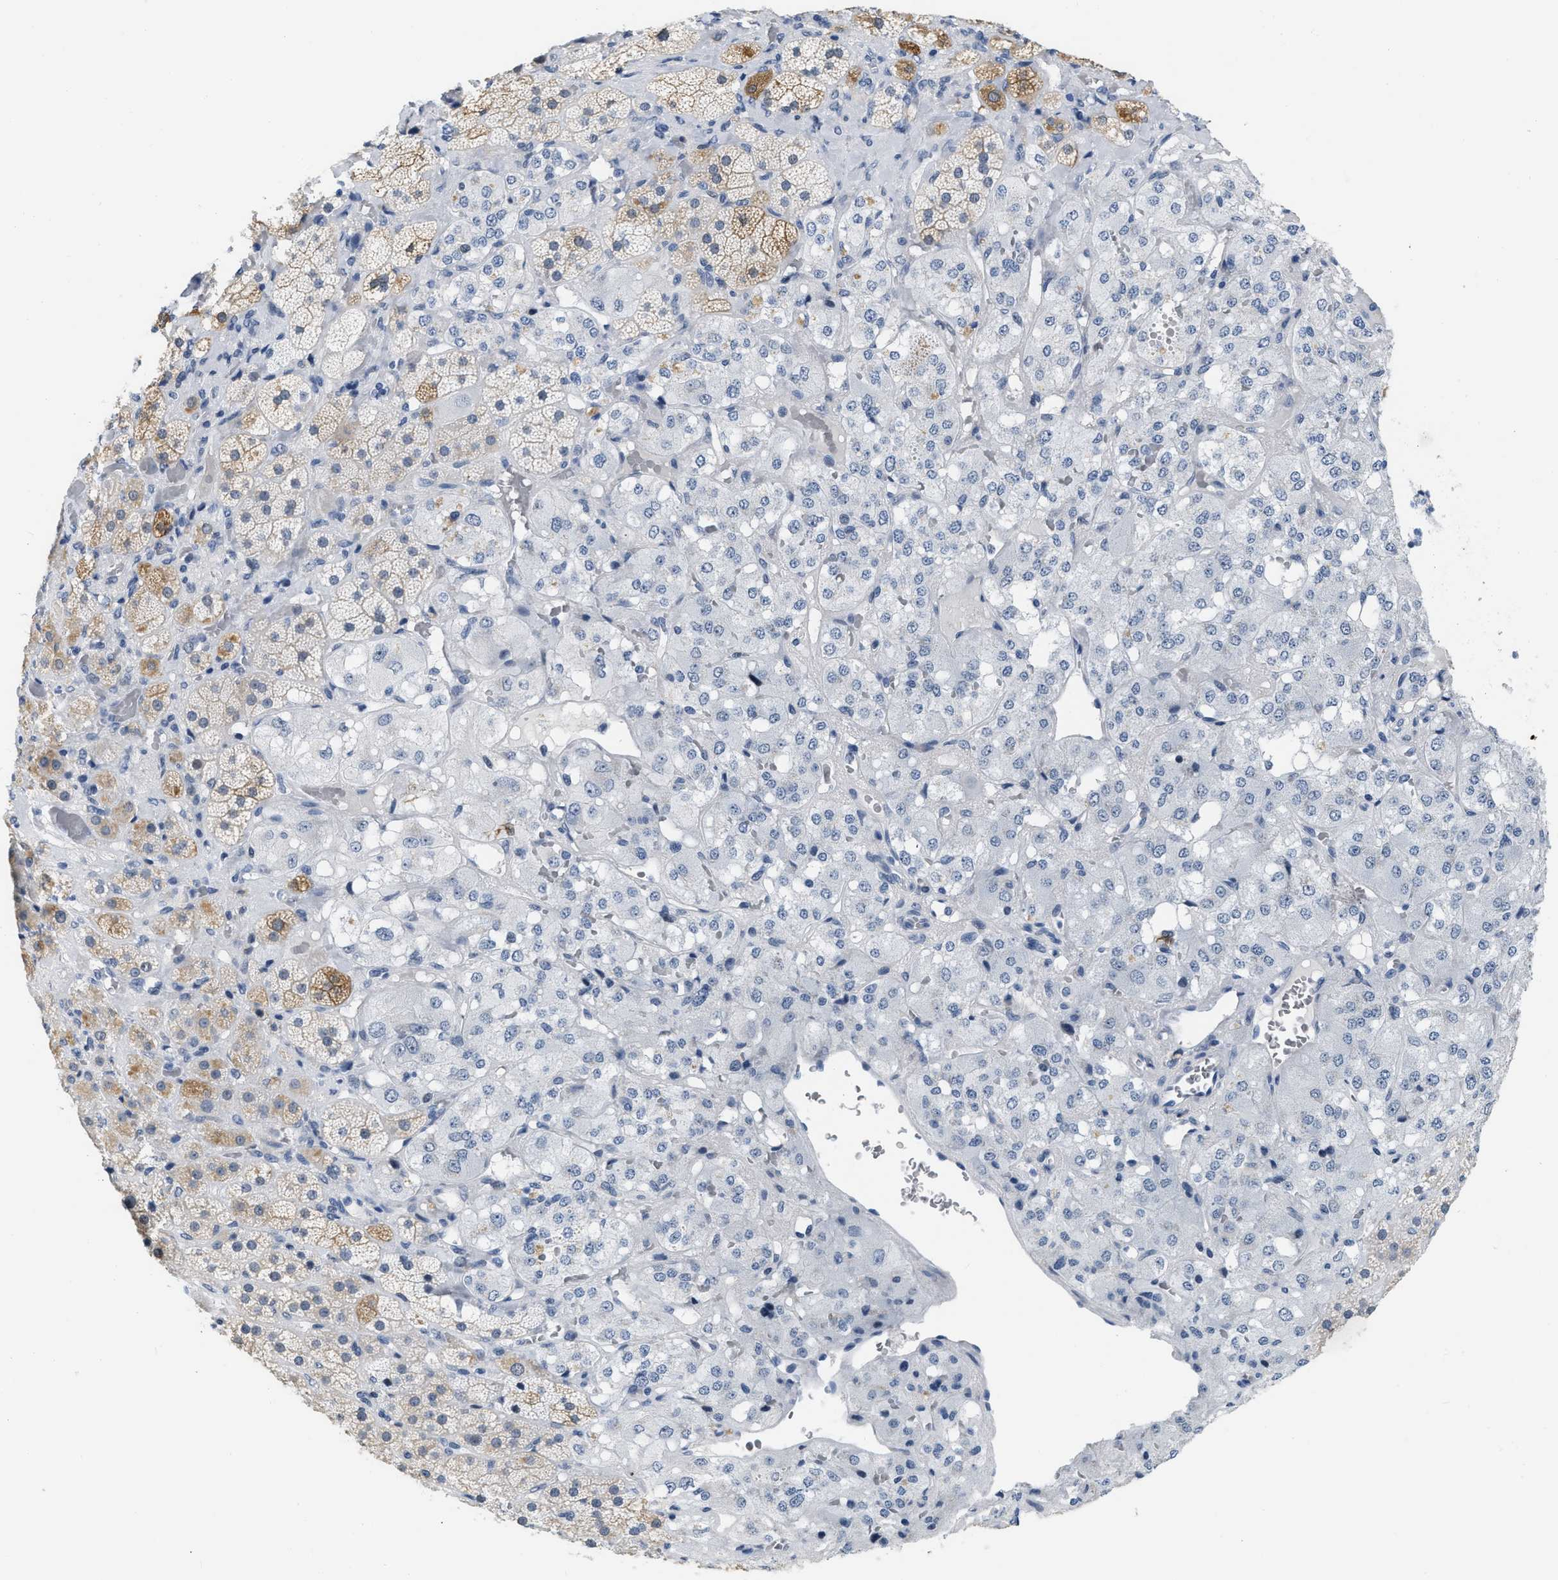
{"staining": {"intensity": "moderate", "quantity": "<25%", "location": "cytoplasmic/membranous"}, "tissue": "adrenal gland", "cell_type": "Glandular cells", "image_type": "normal", "snomed": [{"axis": "morphology", "description": "Normal tissue, NOS"}, {"axis": "topography", "description": "Adrenal gland"}], "caption": "This micrograph shows immunohistochemistry (IHC) staining of benign adrenal gland, with low moderate cytoplasmic/membranous positivity in approximately <25% of glandular cells.", "gene": "CRYM", "patient": {"sex": "male", "age": 57}}